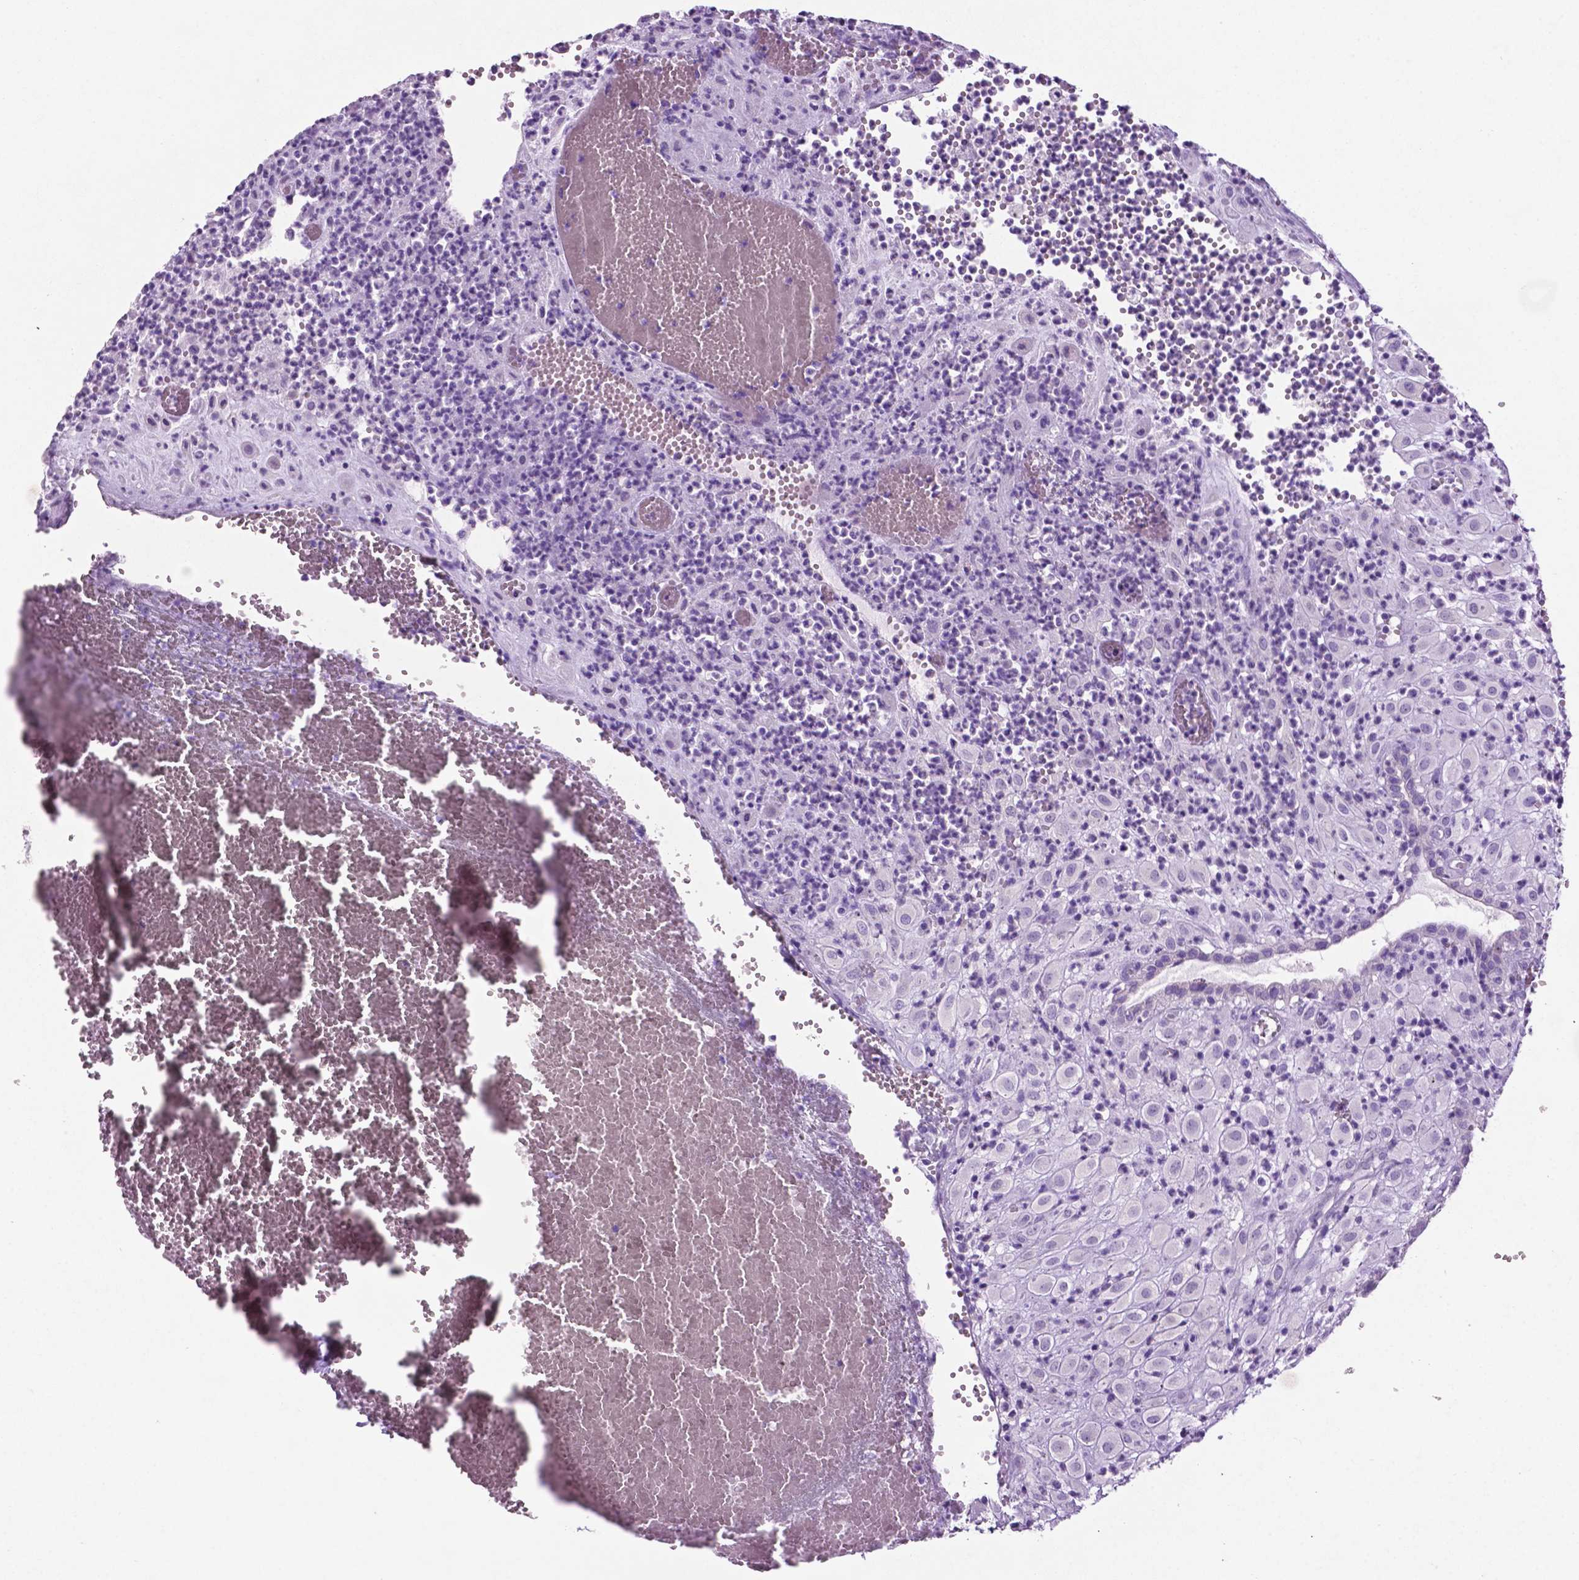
{"staining": {"intensity": "negative", "quantity": "none", "location": "none"}, "tissue": "placenta", "cell_type": "Decidual cells", "image_type": "normal", "snomed": [{"axis": "morphology", "description": "Normal tissue, NOS"}, {"axis": "topography", "description": "Placenta"}], "caption": "A histopathology image of human placenta is negative for staining in decidual cells. (DAB (3,3'-diaminobenzidine) IHC with hematoxylin counter stain).", "gene": "PHGR1", "patient": {"sex": "female", "age": 24}}